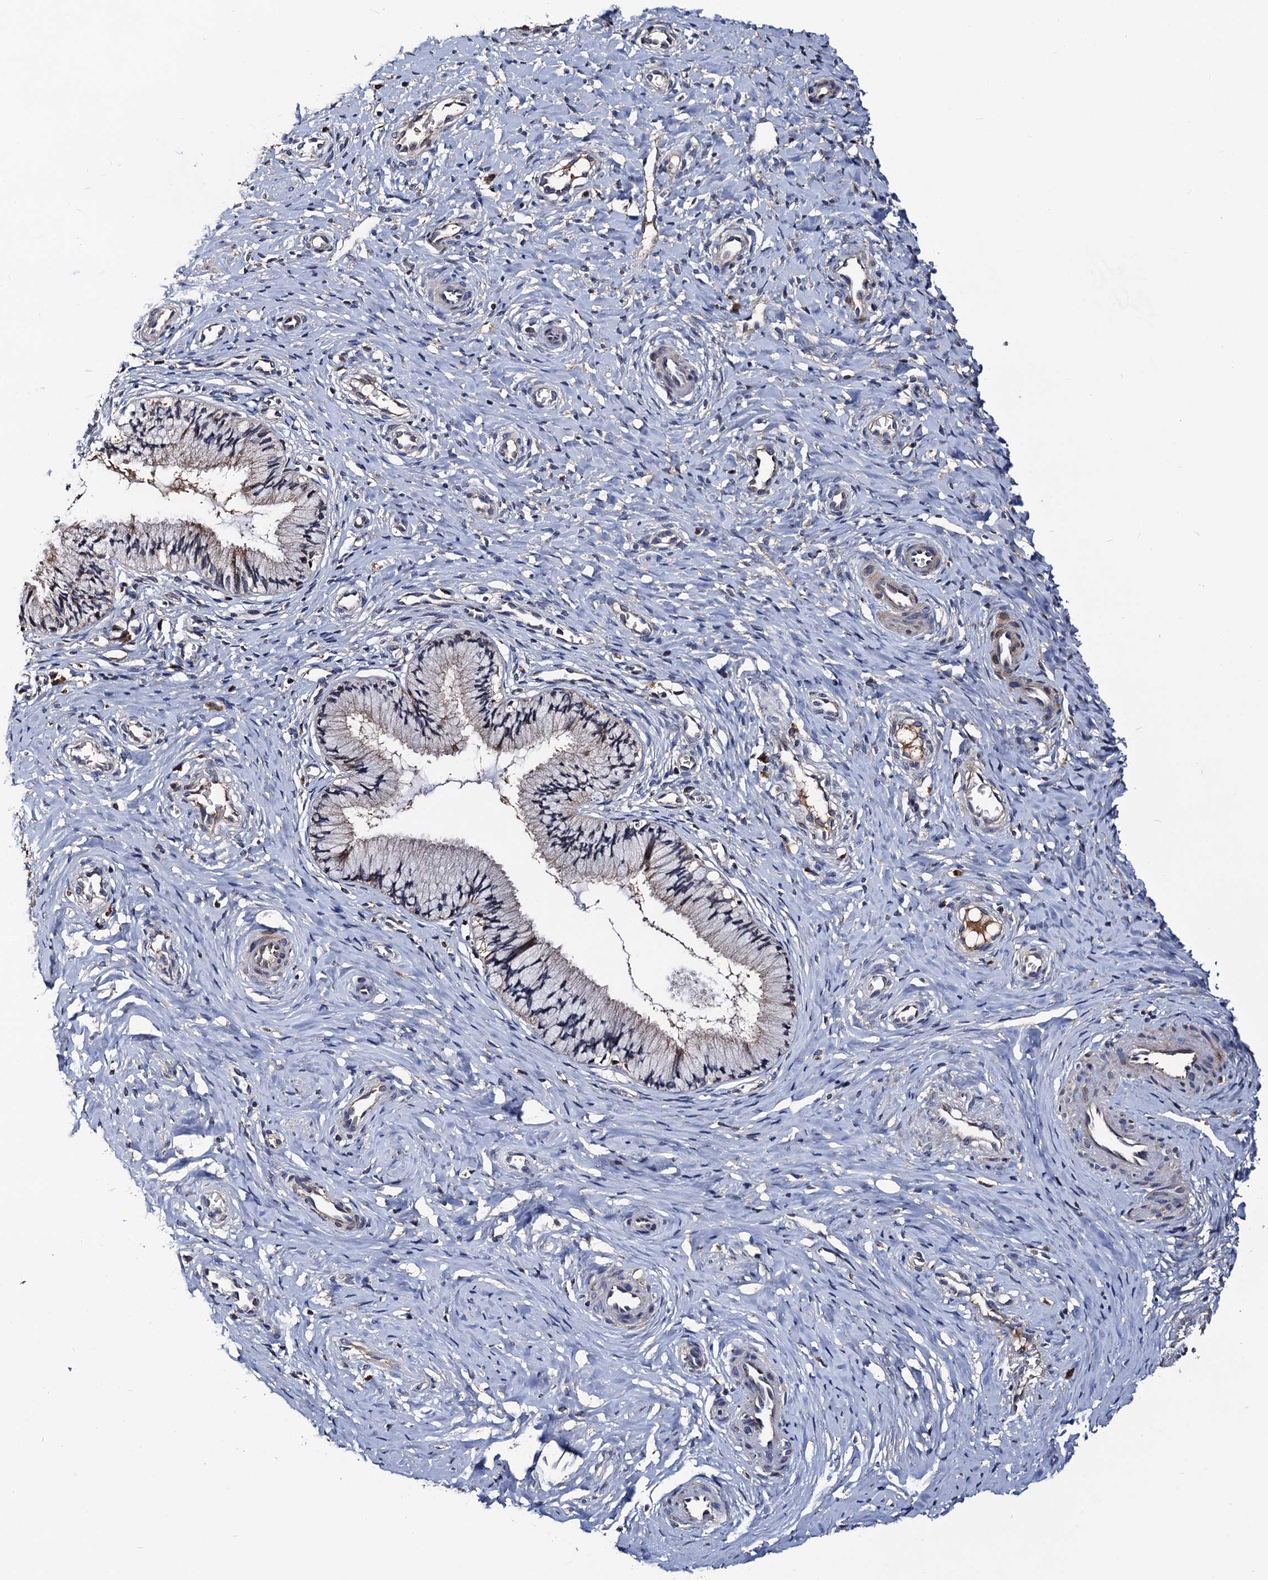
{"staining": {"intensity": "weak", "quantity": "<25%", "location": "cytoplasmic/membranous"}, "tissue": "cervix", "cell_type": "Glandular cells", "image_type": "normal", "snomed": [{"axis": "morphology", "description": "Normal tissue, NOS"}, {"axis": "topography", "description": "Cervix"}], "caption": "Unremarkable cervix was stained to show a protein in brown. There is no significant expression in glandular cells. The staining is performed using DAB brown chromogen with nuclei counter-stained in using hematoxylin.", "gene": "RGS11", "patient": {"sex": "female", "age": 27}}